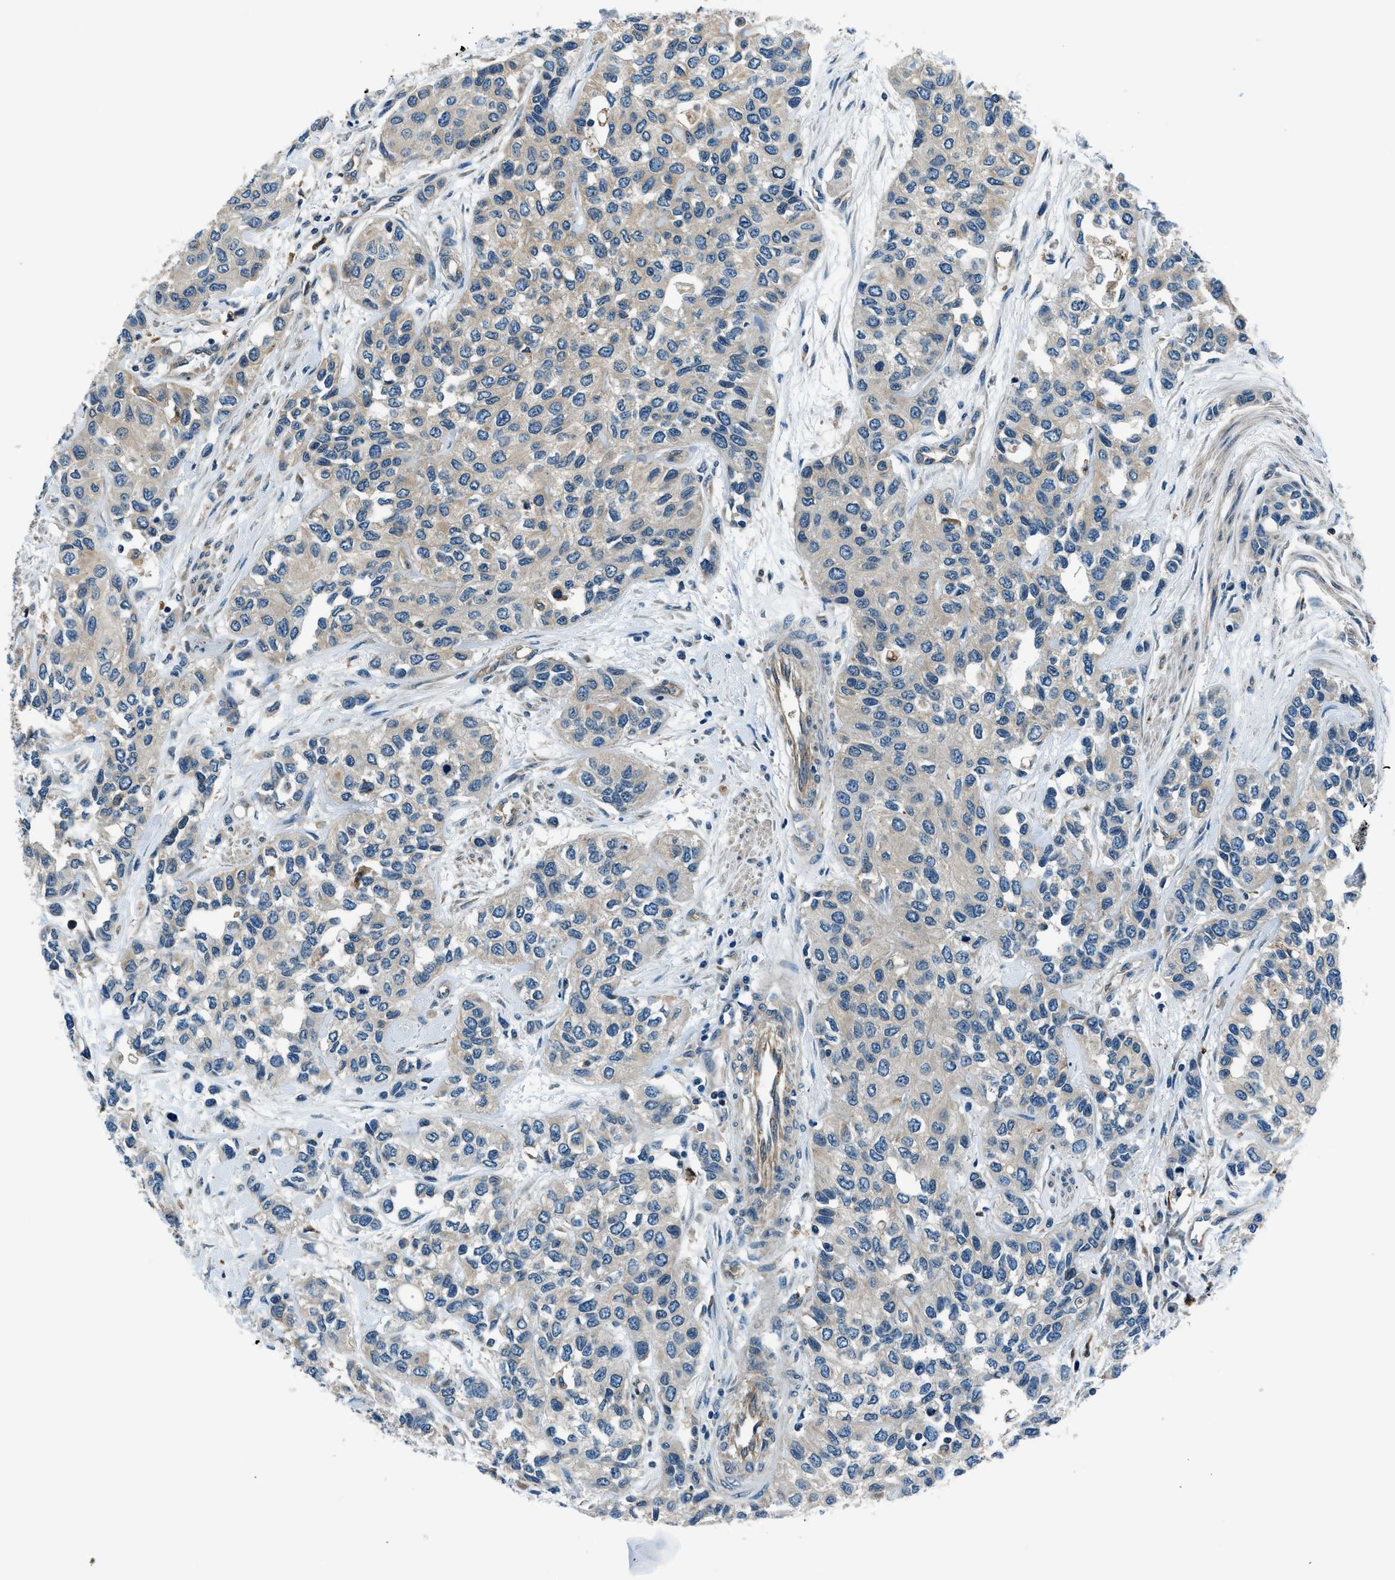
{"staining": {"intensity": "weak", "quantity": "25%-75%", "location": "cytoplasmic/membranous"}, "tissue": "urothelial cancer", "cell_type": "Tumor cells", "image_type": "cancer", "snomed": [{"axis": "morphology", "description": "Urothelial carcinoma, High grade"}, {"axis": "topography", "description": "Urinary bladder"}], "caption": "Immunohistochemistry of human urothelial cancer displays low levels of weak cytoplasmic/membranous positivity in approximately 25%-75% of tumor cells.", "gene": "SLC19A2", "patient": {"sex": "female", "age": 56}}